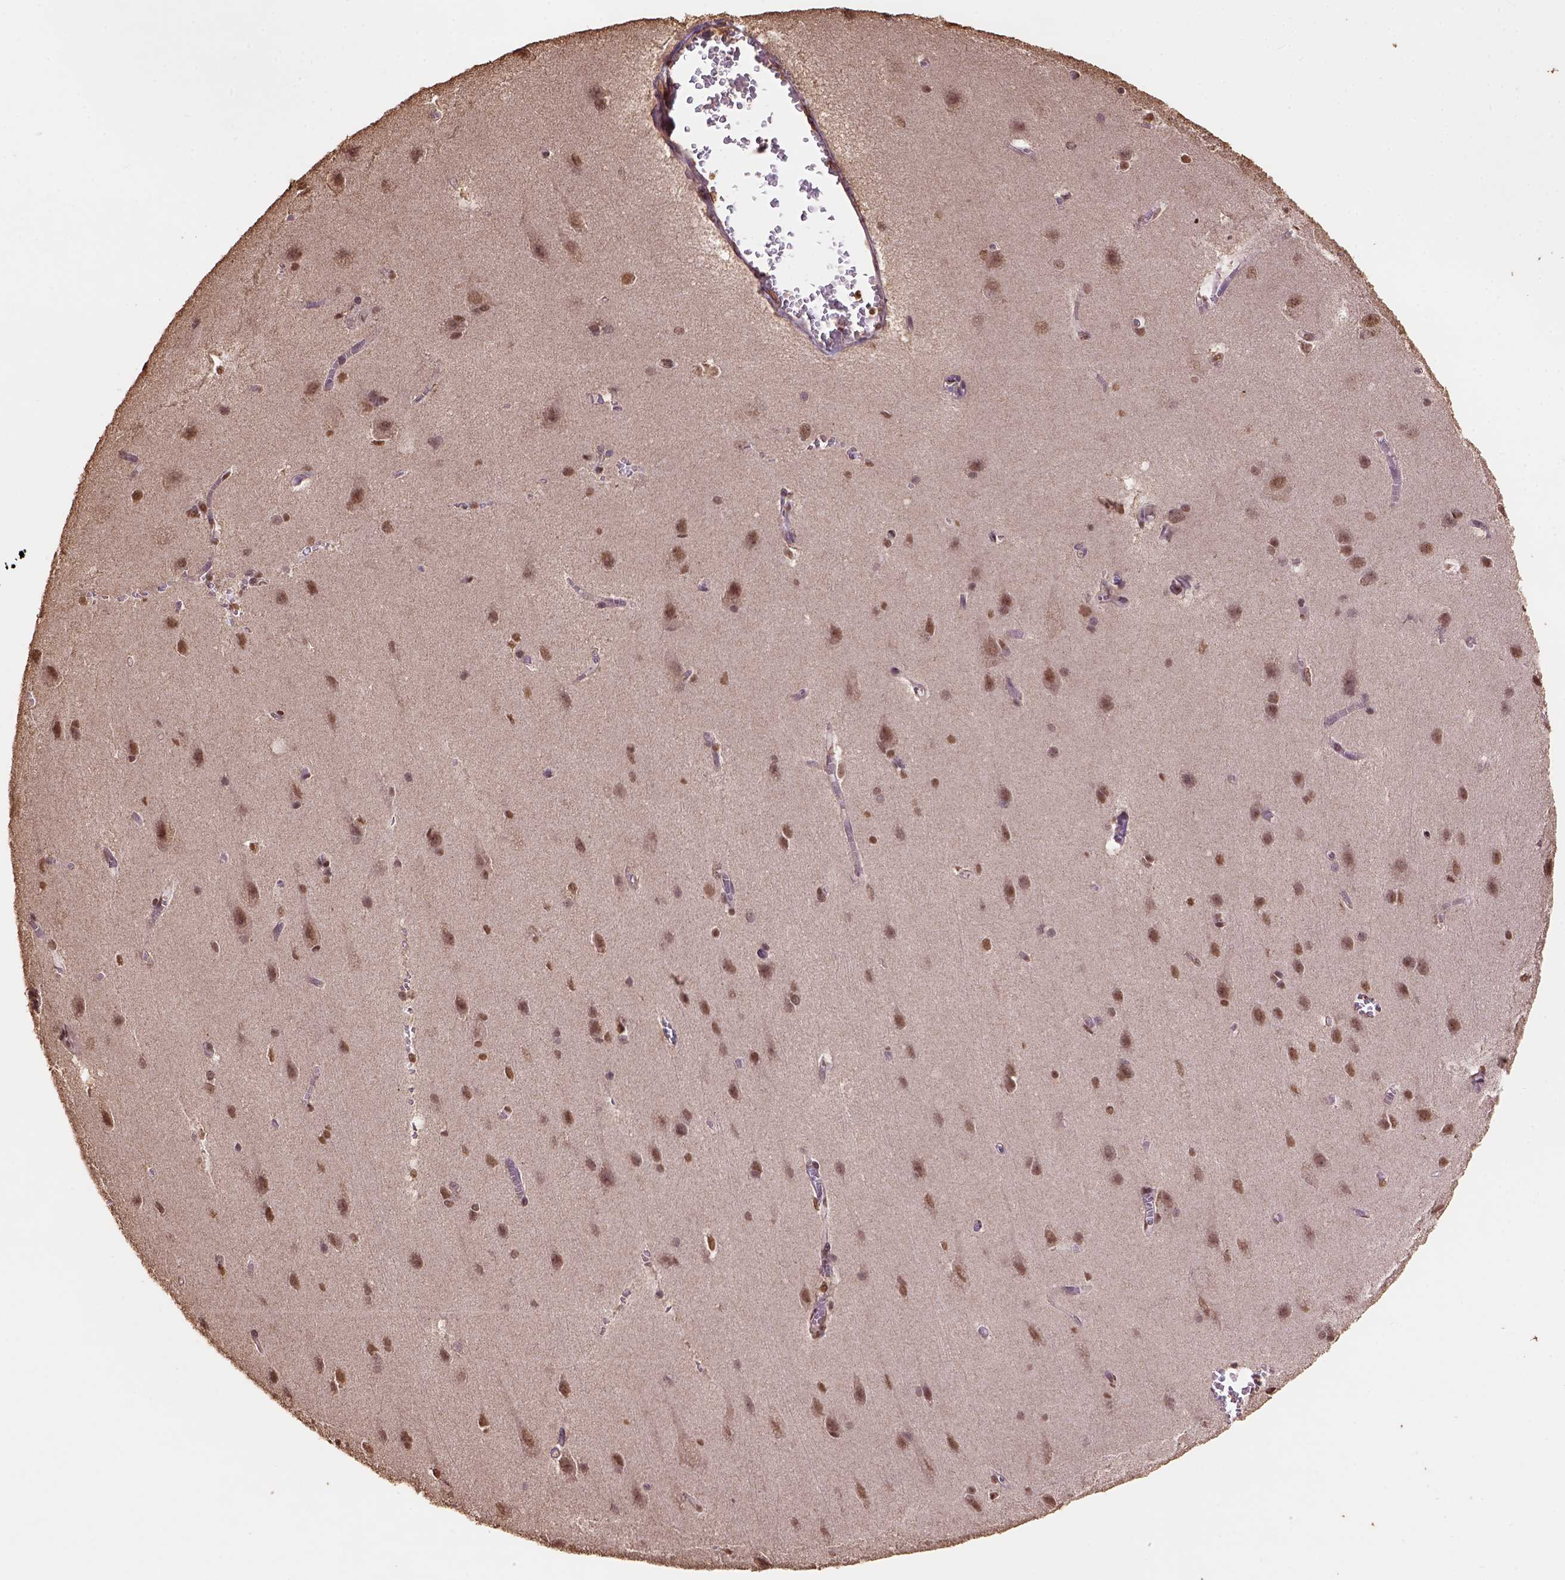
{"staining": {"intensity": "moderate", "quantity": ">75%", "location": "nuclear"}, "tissue": "cerebral cortex", "cell_type": "Endothelial cells", "image_type": "normal", "snomed": [{"axis": "morphology", "description": "Normal tissue, NOS"}, {"axis": "topography", "description": "Cerebral cortex"}], "caption": "Immunohistochemistry (IHC) micrograph of unremarkable cerebral cortex stained for a protein (brown), which exhibits medium levels of moderate nuclear staining in approximately >75% of endothelial cells.", "gene": "CSTF2T", "patient": {"sex": "male", "age": 37}}